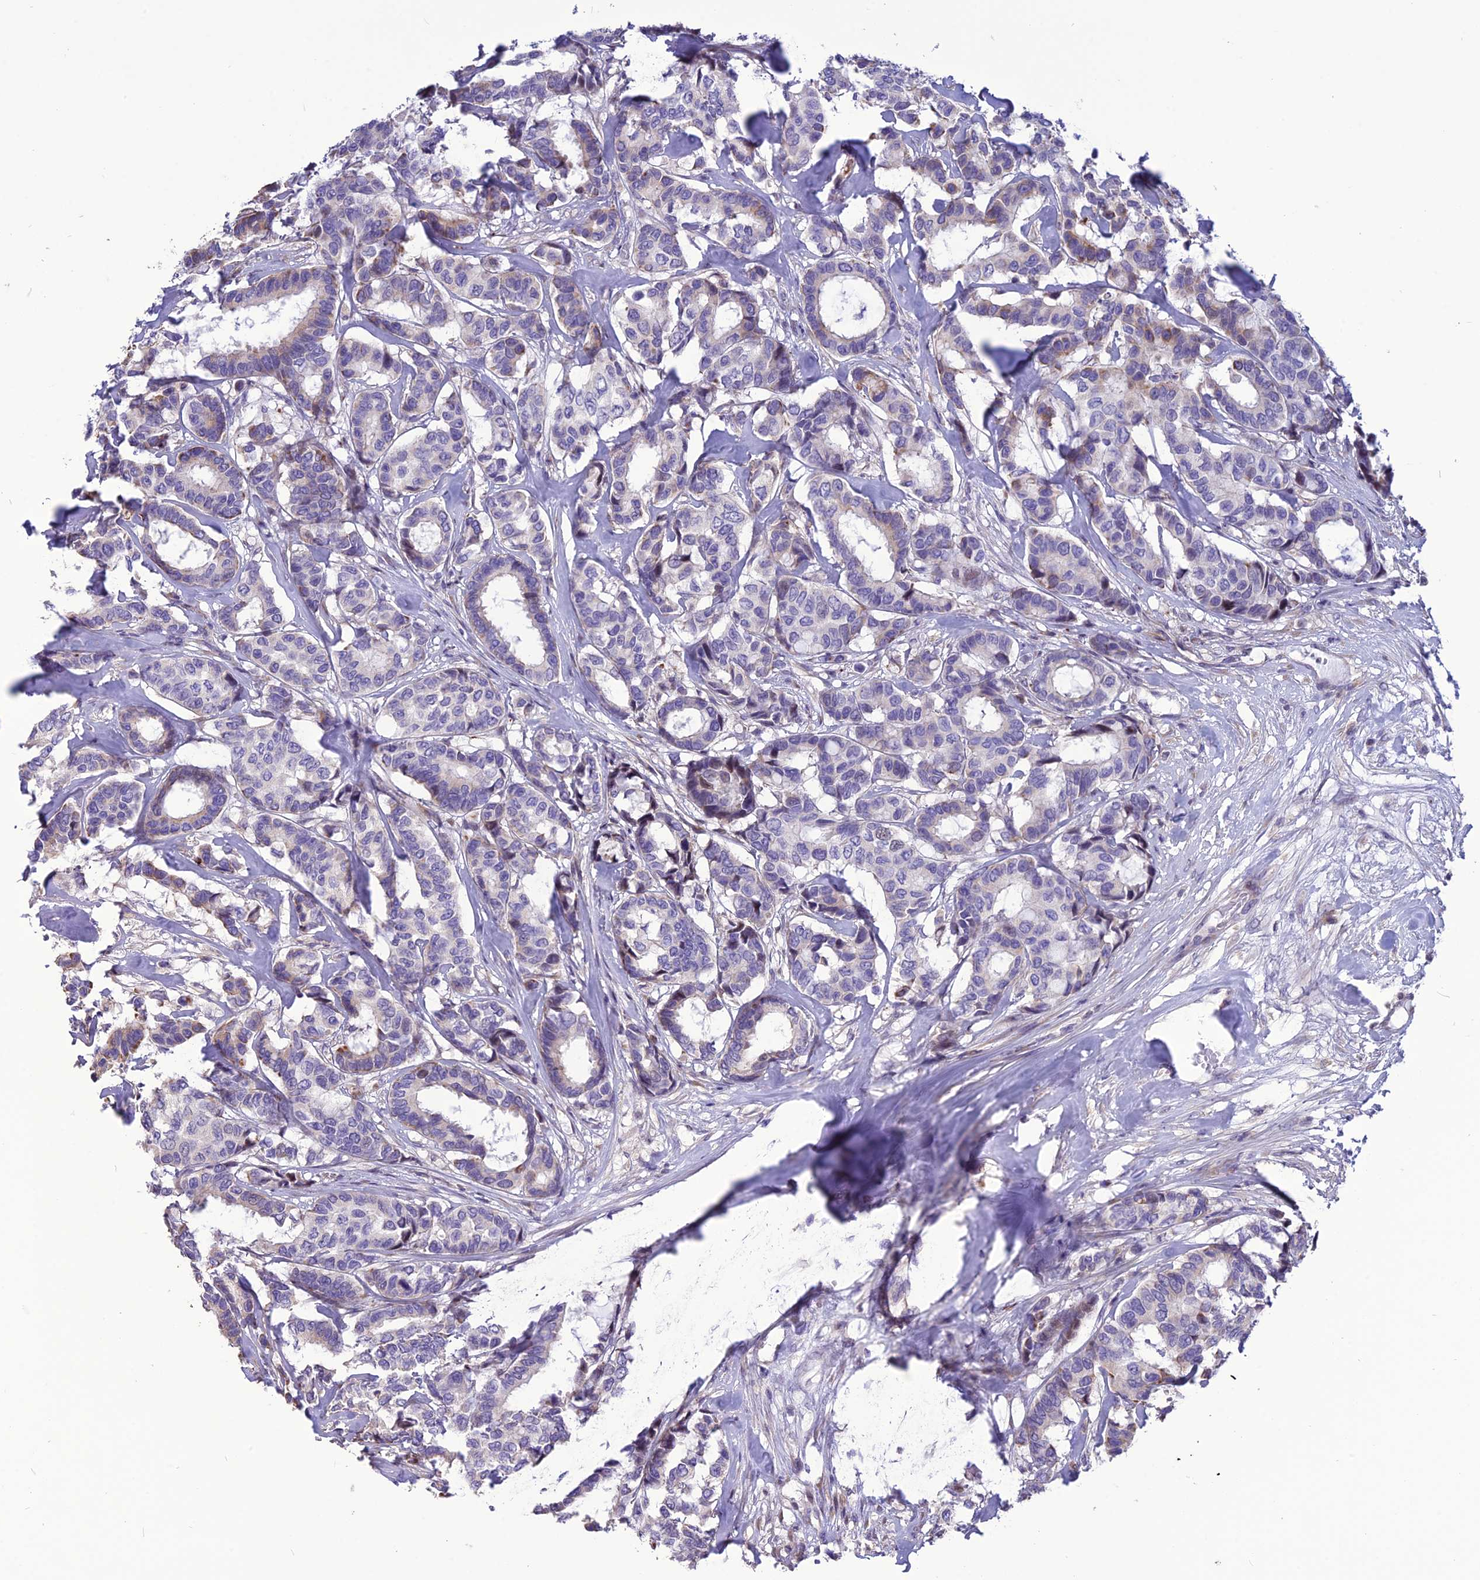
{"staining": {"intensity": "weak", "quantity": "<25%", "location": "cytoplasmic/membranous"}, "tissue": "breast cancer", "cell_type": "Tumor cells", "image_type": "cancer", "snomed": [{"axis": "morphology", "description": "Duct carcinoma"}, {"axis": "topography", "description": "Breast"}], "caption": "This is an IHC micrograph of human breast cancer (infiltrating ductal carcinoma). There is no staining in tumor cells.", "gene": "SPG21", "patient": {"sex": "female", "age": 87}}